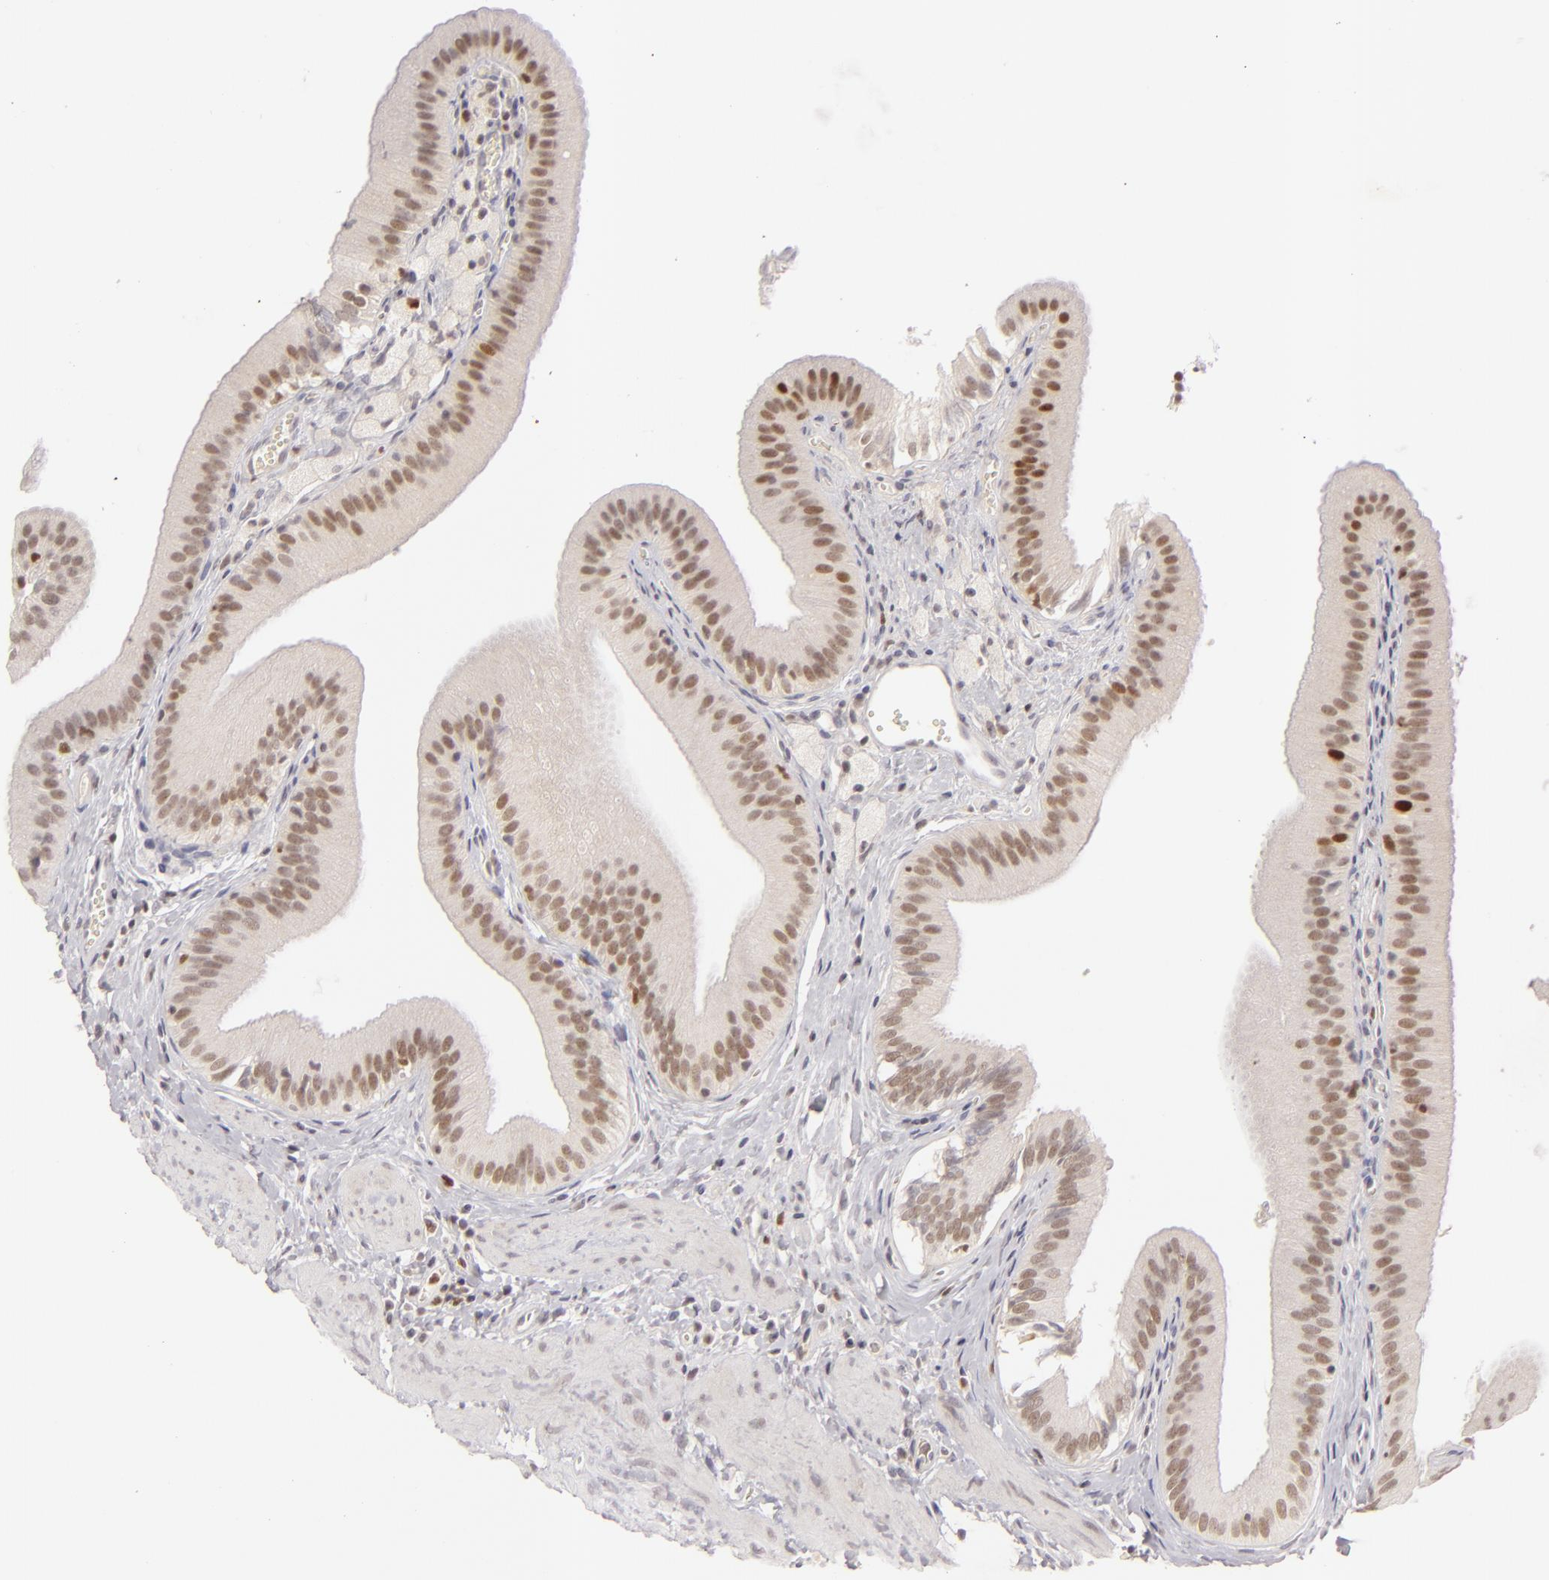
{"staining": {"intensity": "weak", "quantity": ">75%", "location": "nuclear"}, "tissue": "gallbladder", "cell_type": "Glandular cells", "image_type": "normal", "snomed": [{"axis": "morphology", "description": "Normal tissue, NOS"}, {"axis": "topography", "description": "Gallbladder"}], "caption": "A brown stain shows weak nuclear positivity of a protein in glandular cells of benign gallbladder.", "gene": "FEN1", "patient": {"sex": "female", "age": 24}}